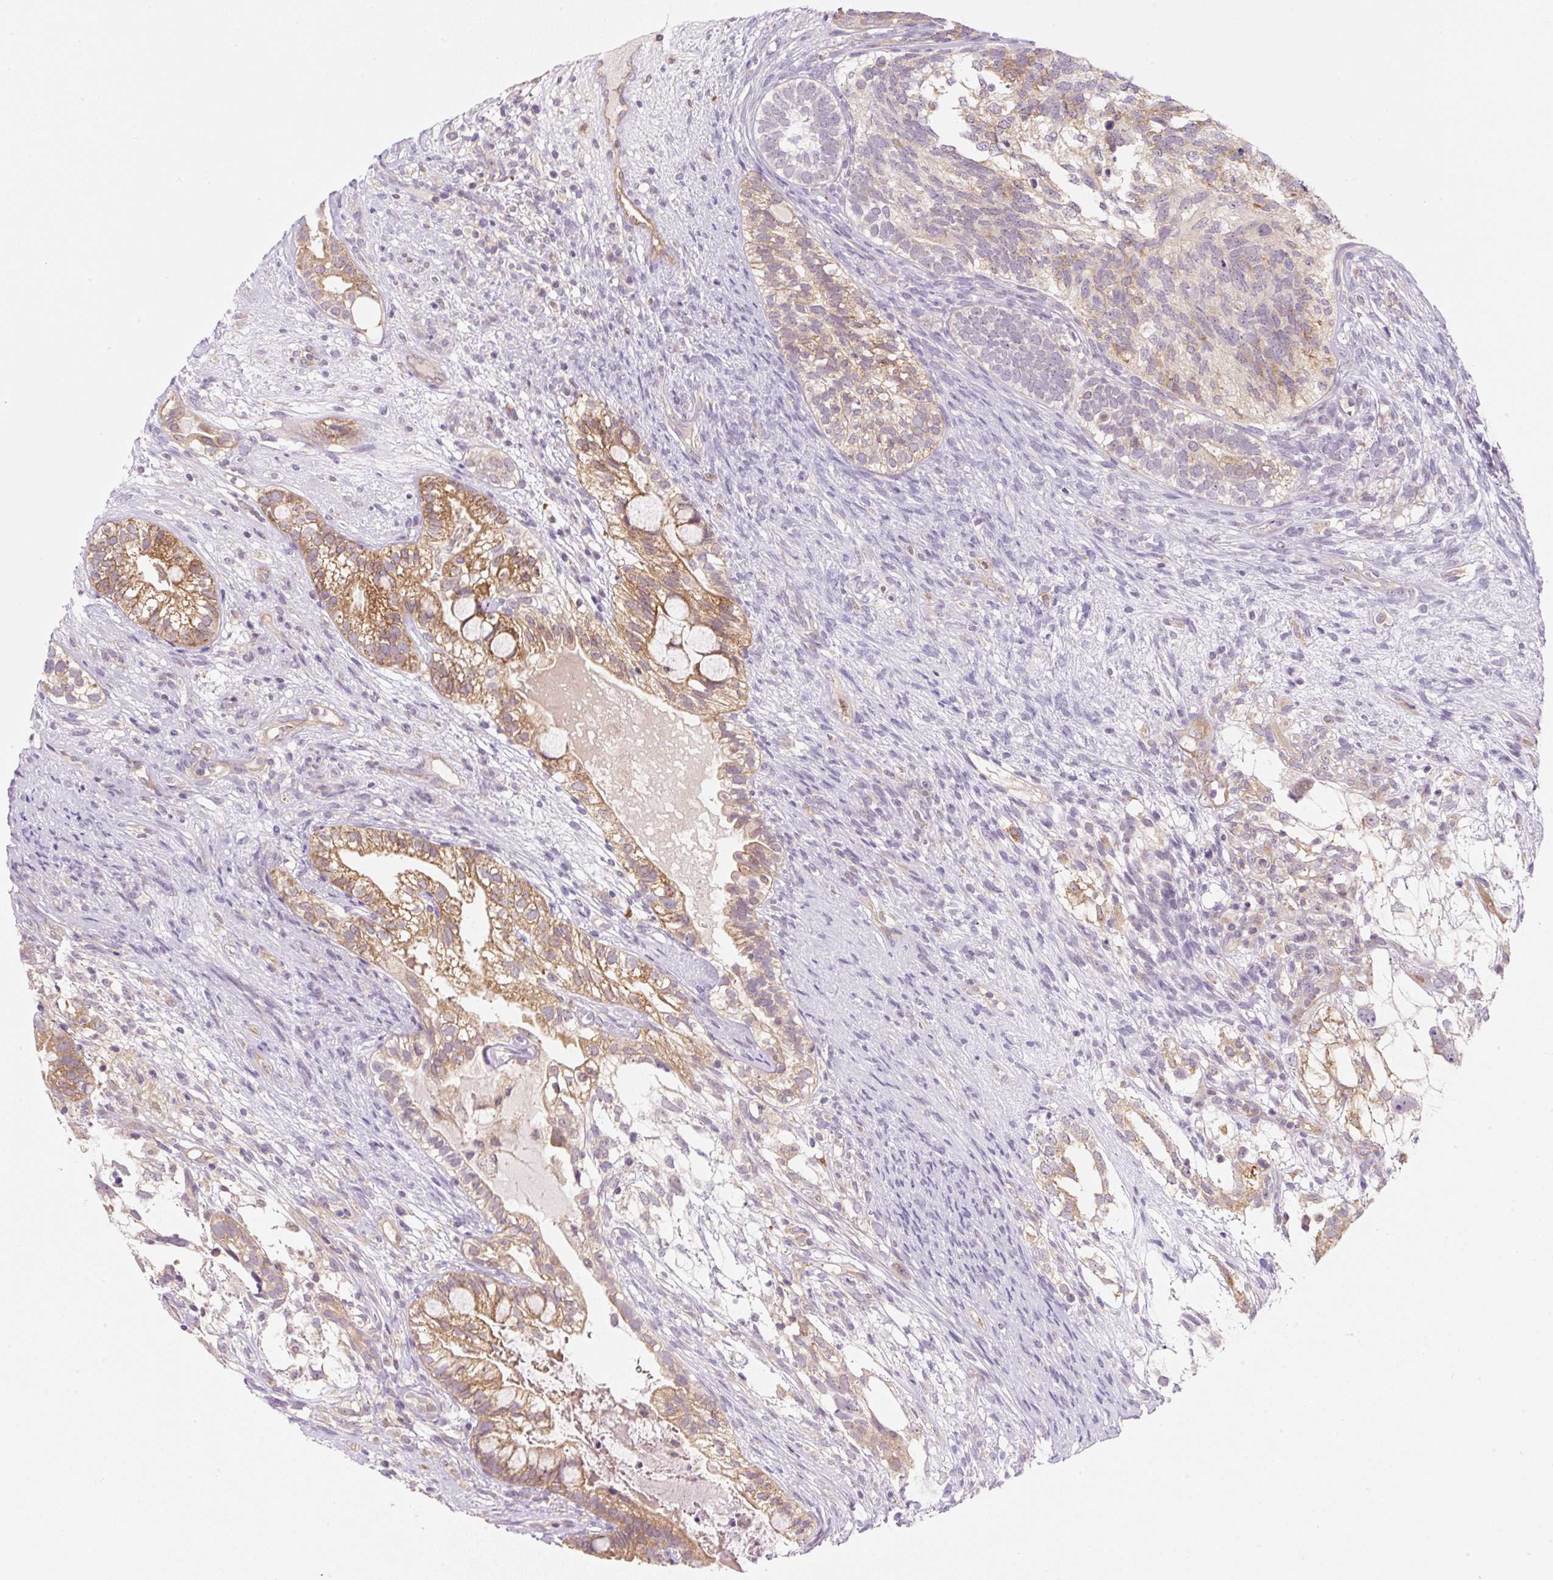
{"staining": {"intensity": "moderate", "quantity": "25%-75%", "location": "cytoplasmic/membranous"}, "tissue": "testis cancer", "cell_type": "Tumor cells", "image_type": "cancer", "snomed": [{"axis": "morphology", "description": "Seminoma, NOS"}, {"axis": "morphology", "description": "Carcinoma, Embryonal, NOS"}, {"axis": "topography", "description": "Testis"}], "caption": "About 25%-75% of tumor cells in human seminoma (testis) reveal moderate cytoplasmic/membranous protein positivity as visualized by brown immunohistochemical staining.", "gene": "OMA1", "patient": {"sex": "male", "age": 41}}